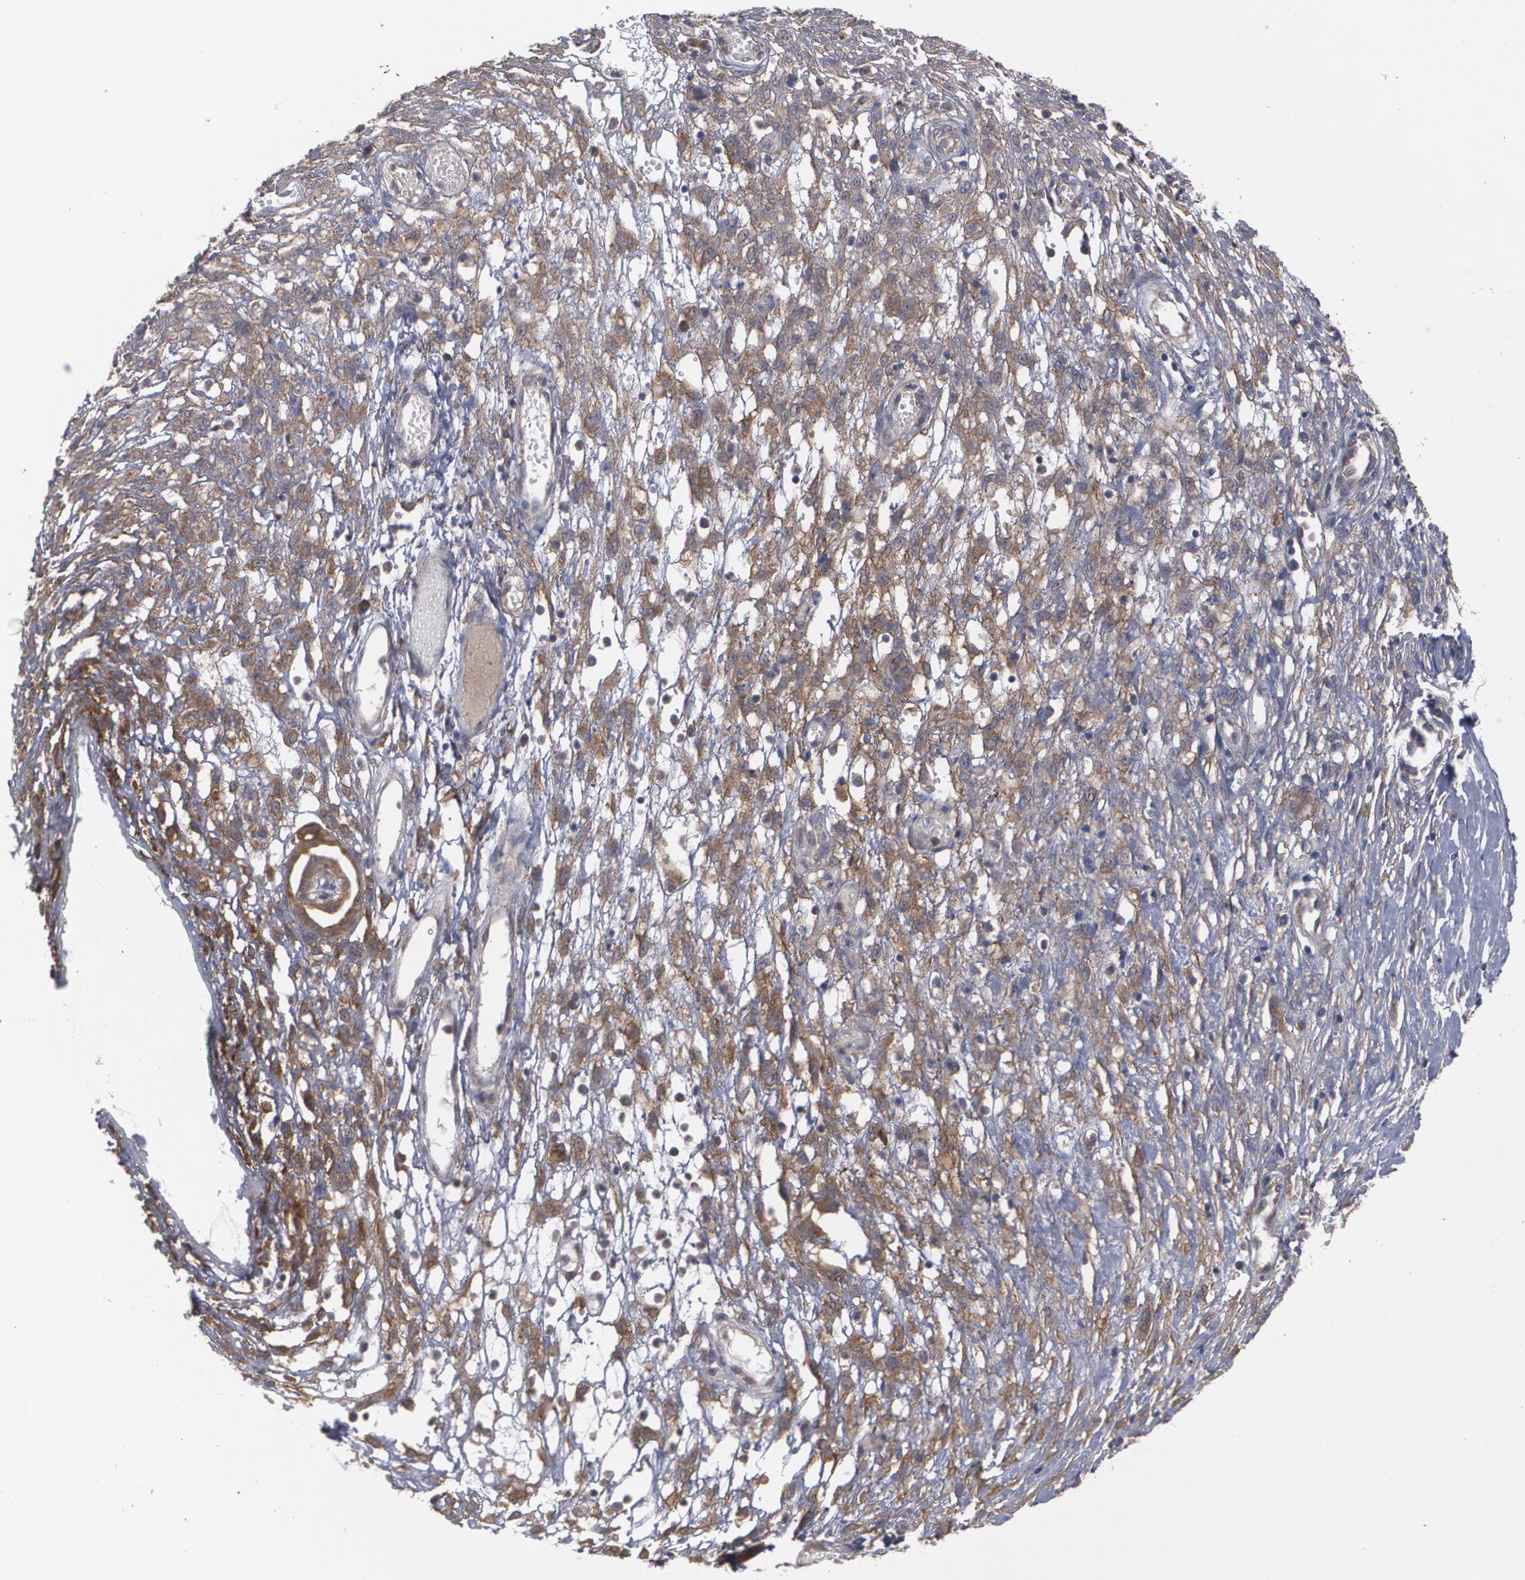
{"staining": {"intensity": "weak", "quantity": ">75%", "location": "cytoplasmic/membranous"}, "tissue": "ovarian cancer", "cell_type": "Tumor cells", "image_type": "cancer", "snomed": [{"axis": "morphology", "description": "Carcinoma, endometroid"}, {"axis": "topography", "description": "Ovary"}], "caption": "High-power microscopy captured an immunohistochemistry micrograph of endometroid carcinoma (ovarian), revealing weak cytoplasmic/membranous staining in about >75% of tumor cells.", "gene": "BMP6", "patient": {"sex": "female", "age": 42}}